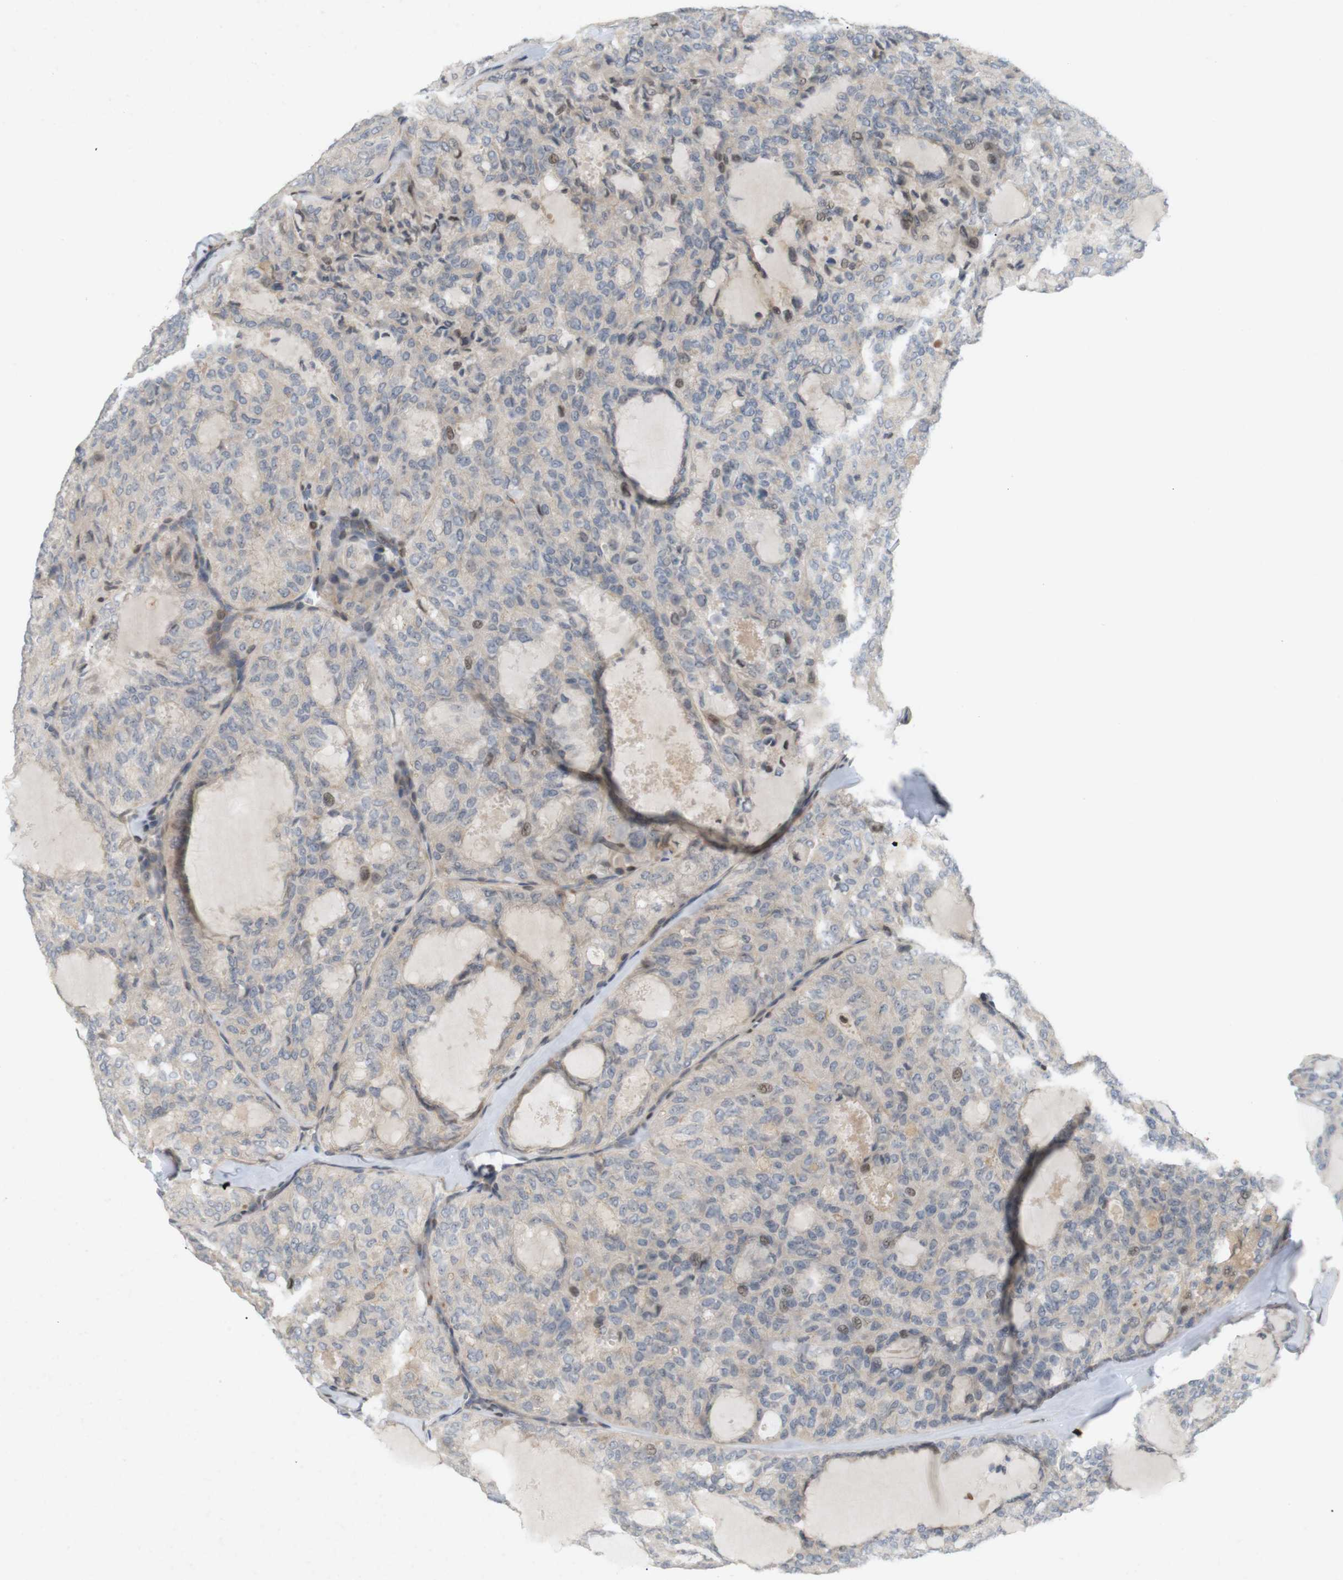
{"staining": {"intensity": "weak", "quantity": "<25%", "location": "nuclear"}, "tissue": "thyroid cancer", "cell_type": "Tumor cells", "image_type": "cancer", "snomed": [{"axis": "morphology", "description": "Follicular adenoma carcinoma, NOS"}, {"axis": "topography", "description": "Thyroid gland"}], "caption": "A photomicrograph of thyroid cancer stained for a protein shows no brown staining in tumor cells.", "gene": "PPP1R14A", "patient": {"sex": "male", "age": 75}}